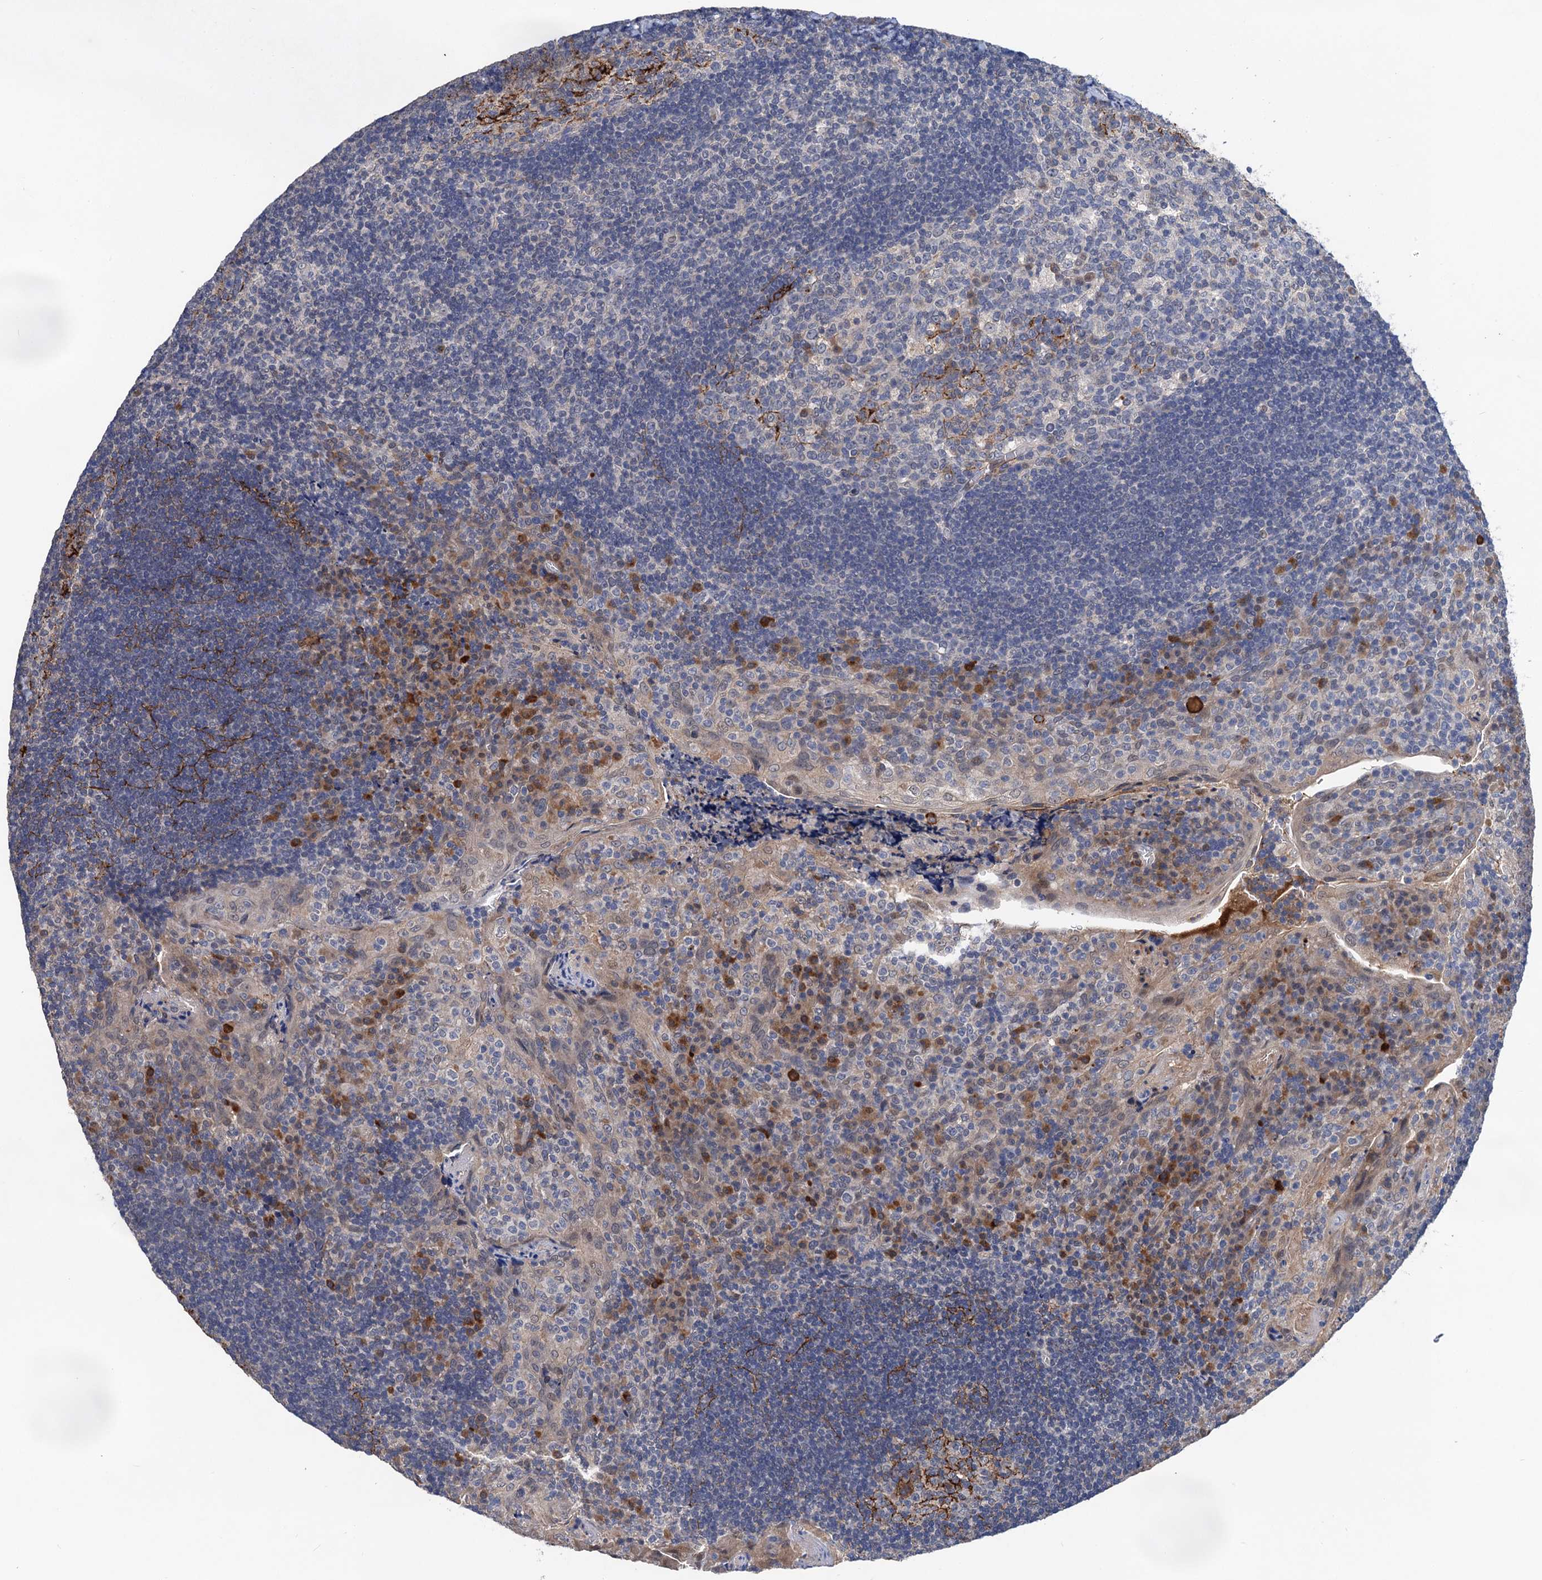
{"staining": {"intensity": "strong", "quantity": "<25%", "location": "cytoplasmic/membranous"}, "tissue": "tonsil", "cell_type": "Germinal center cells", "image_type": "normal", "snomed": [{"axis": "morphology", "description": "Normal tissue, NOS"}, {"axis": "topography", "description": "Tonsil"}], "caption": "A brown stain shows strong cytoplasmic/membranous expression of a protein in germinal center cells of benign tonsil. Nuclei are stained in blue.", "gene": "TMEM39B", "patient": {"sex": "male", "age": 17}}